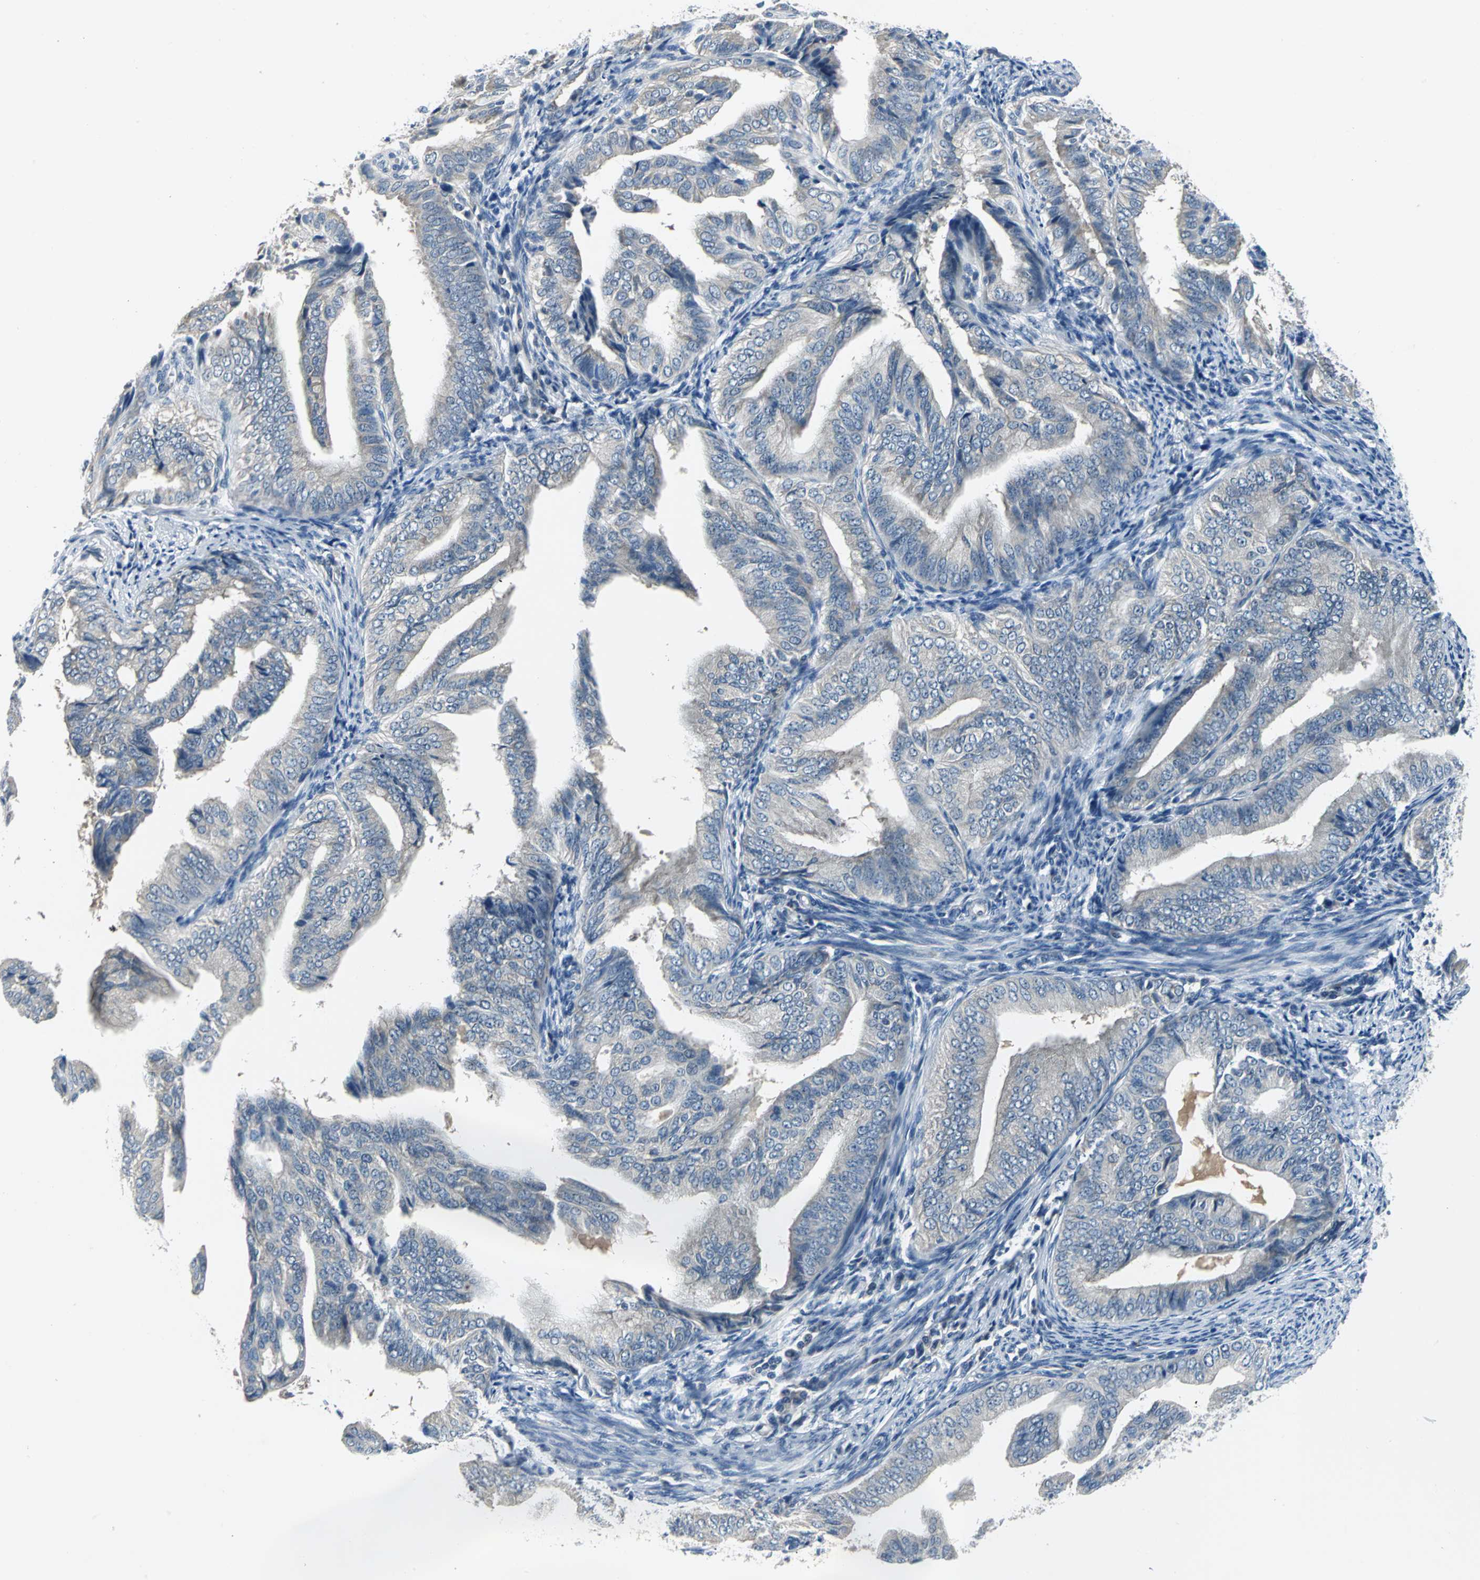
{"staining": {"intensity": "weak", "quantity": "25%-75%", "location": "cytoplasmic/membranous"}, "tissue": "endometrial cancer", "cell_type": "Tumor cells", "image_type": "cancer", "snomed": [{"axis": "morphology", "description": "Adenocarcinoma, NOS"}, {"axis": "topography", "description": "Endometrium"}], "caption": "Weak cytoplasmic/membranous expression is identified in about 25%-75% of tumor cells in endometrial cancer (adenocarcinoma).", "gene": "ZNF415", "patient": {"sex": "female", "age": 58}}